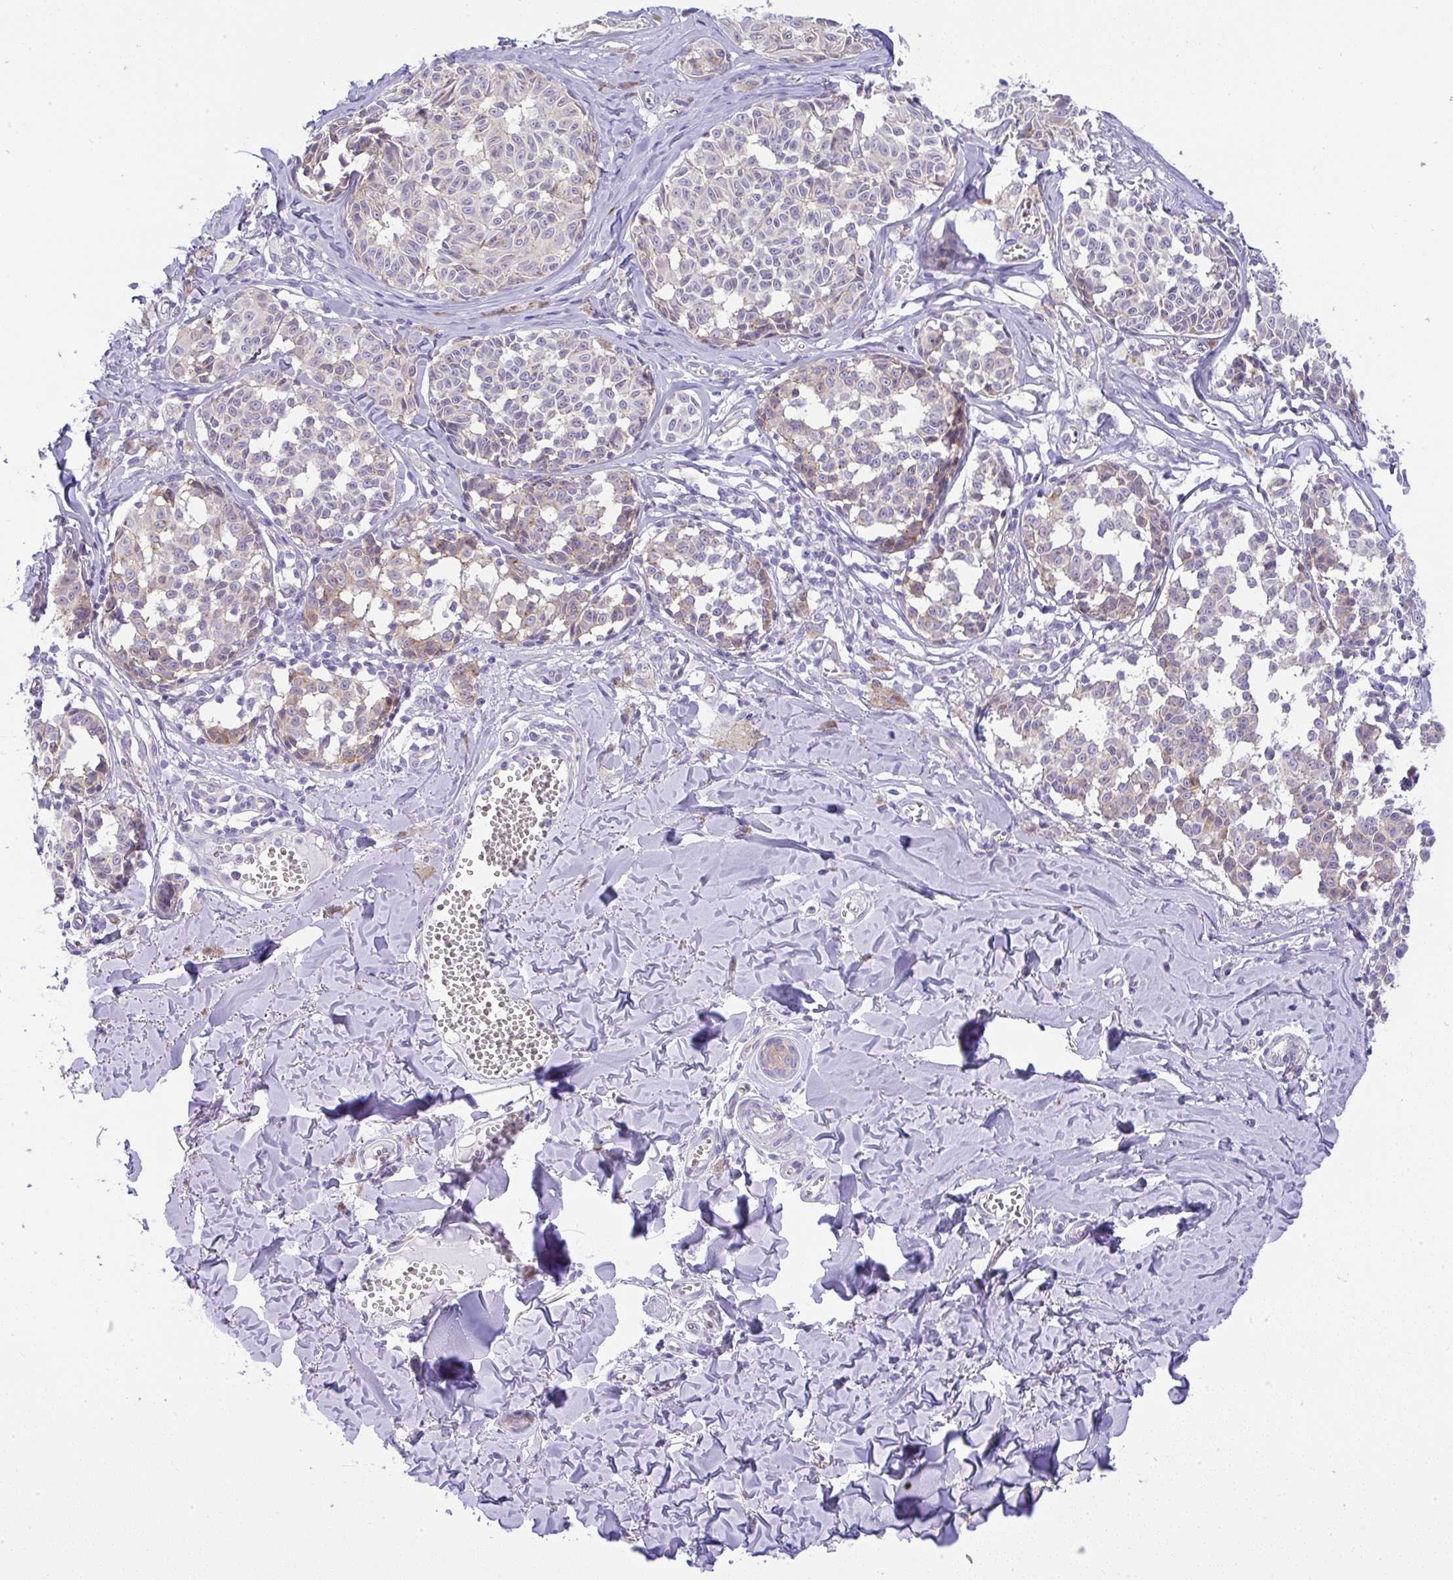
{"staining": {"intensity": "weak", "quantity": "25%-75%", "location": "cytoplasmic/membranous"}, "tissue": "melanoma", "cell_type": "Tumor cells", "image_type": "cancer", "snomed": [{"axis": "morphology", "description": "Malignant melanoma, NOS"}, {"axis": "topography", "description": "Skin"}], "caption": "Protein expression analysis of human melanoma reveals weak cytoplasmic/membranous positivity in about 25%-75% of tumor cells.", "gene": "FAM177A1", "patient": {"sex": "female", "age": 43}}